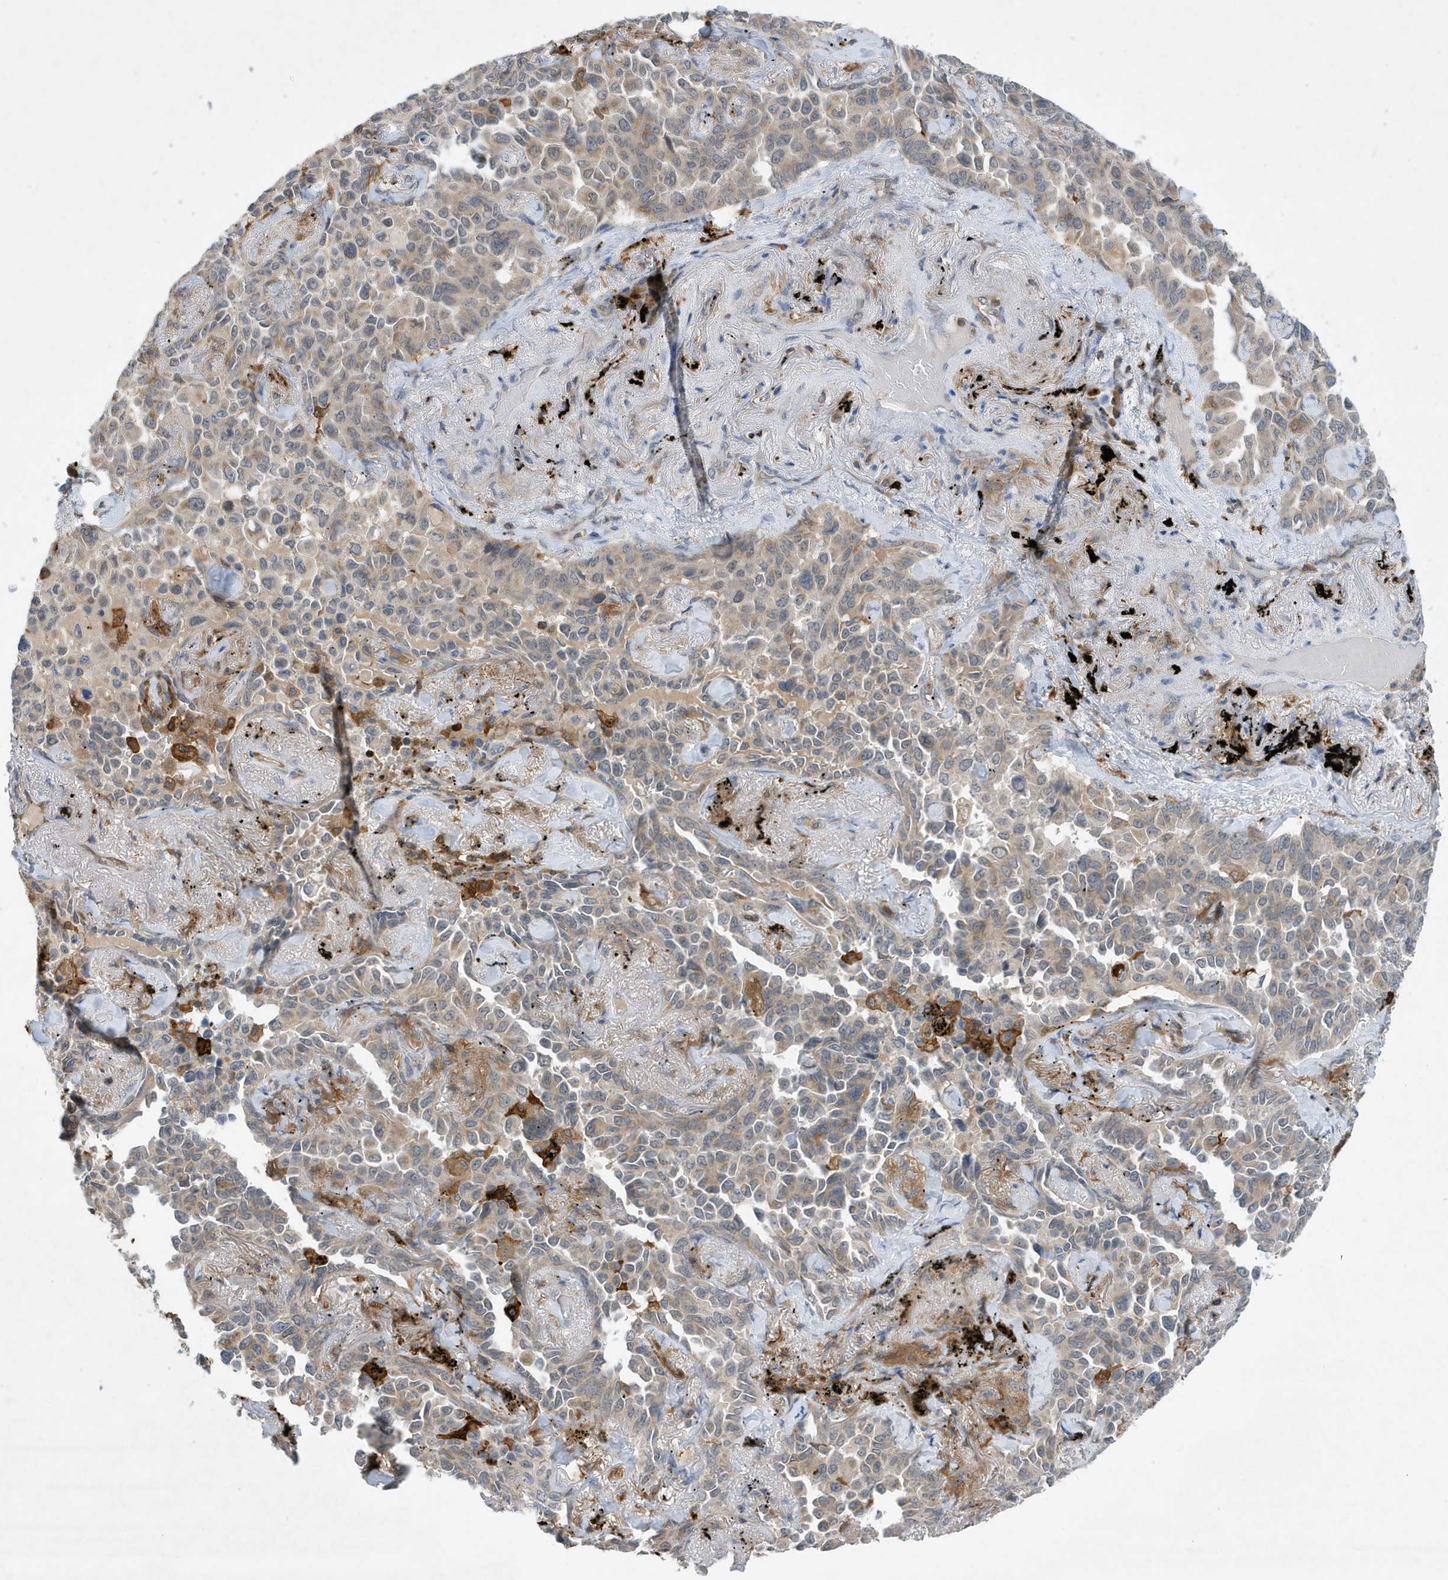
{"staining": {"intensity": "negative", "quantity": "none", "location": "none"}, "tissue": "lung cancer", "cell_type": "Tumor cells", "image_type": "cancer", "snomed": [{"axis": "morphology", "description": "Adenocarcinoma, NOS"}, {"axis": "topography", "description": "Lung"}], "caption": "The immunohistochemistry (IHC) photomicrograph has no significant positivity in tumor cells of lung cancer tissue.", "gene": "NSUN3", "patient": {"sex": "female", "age": 67}}